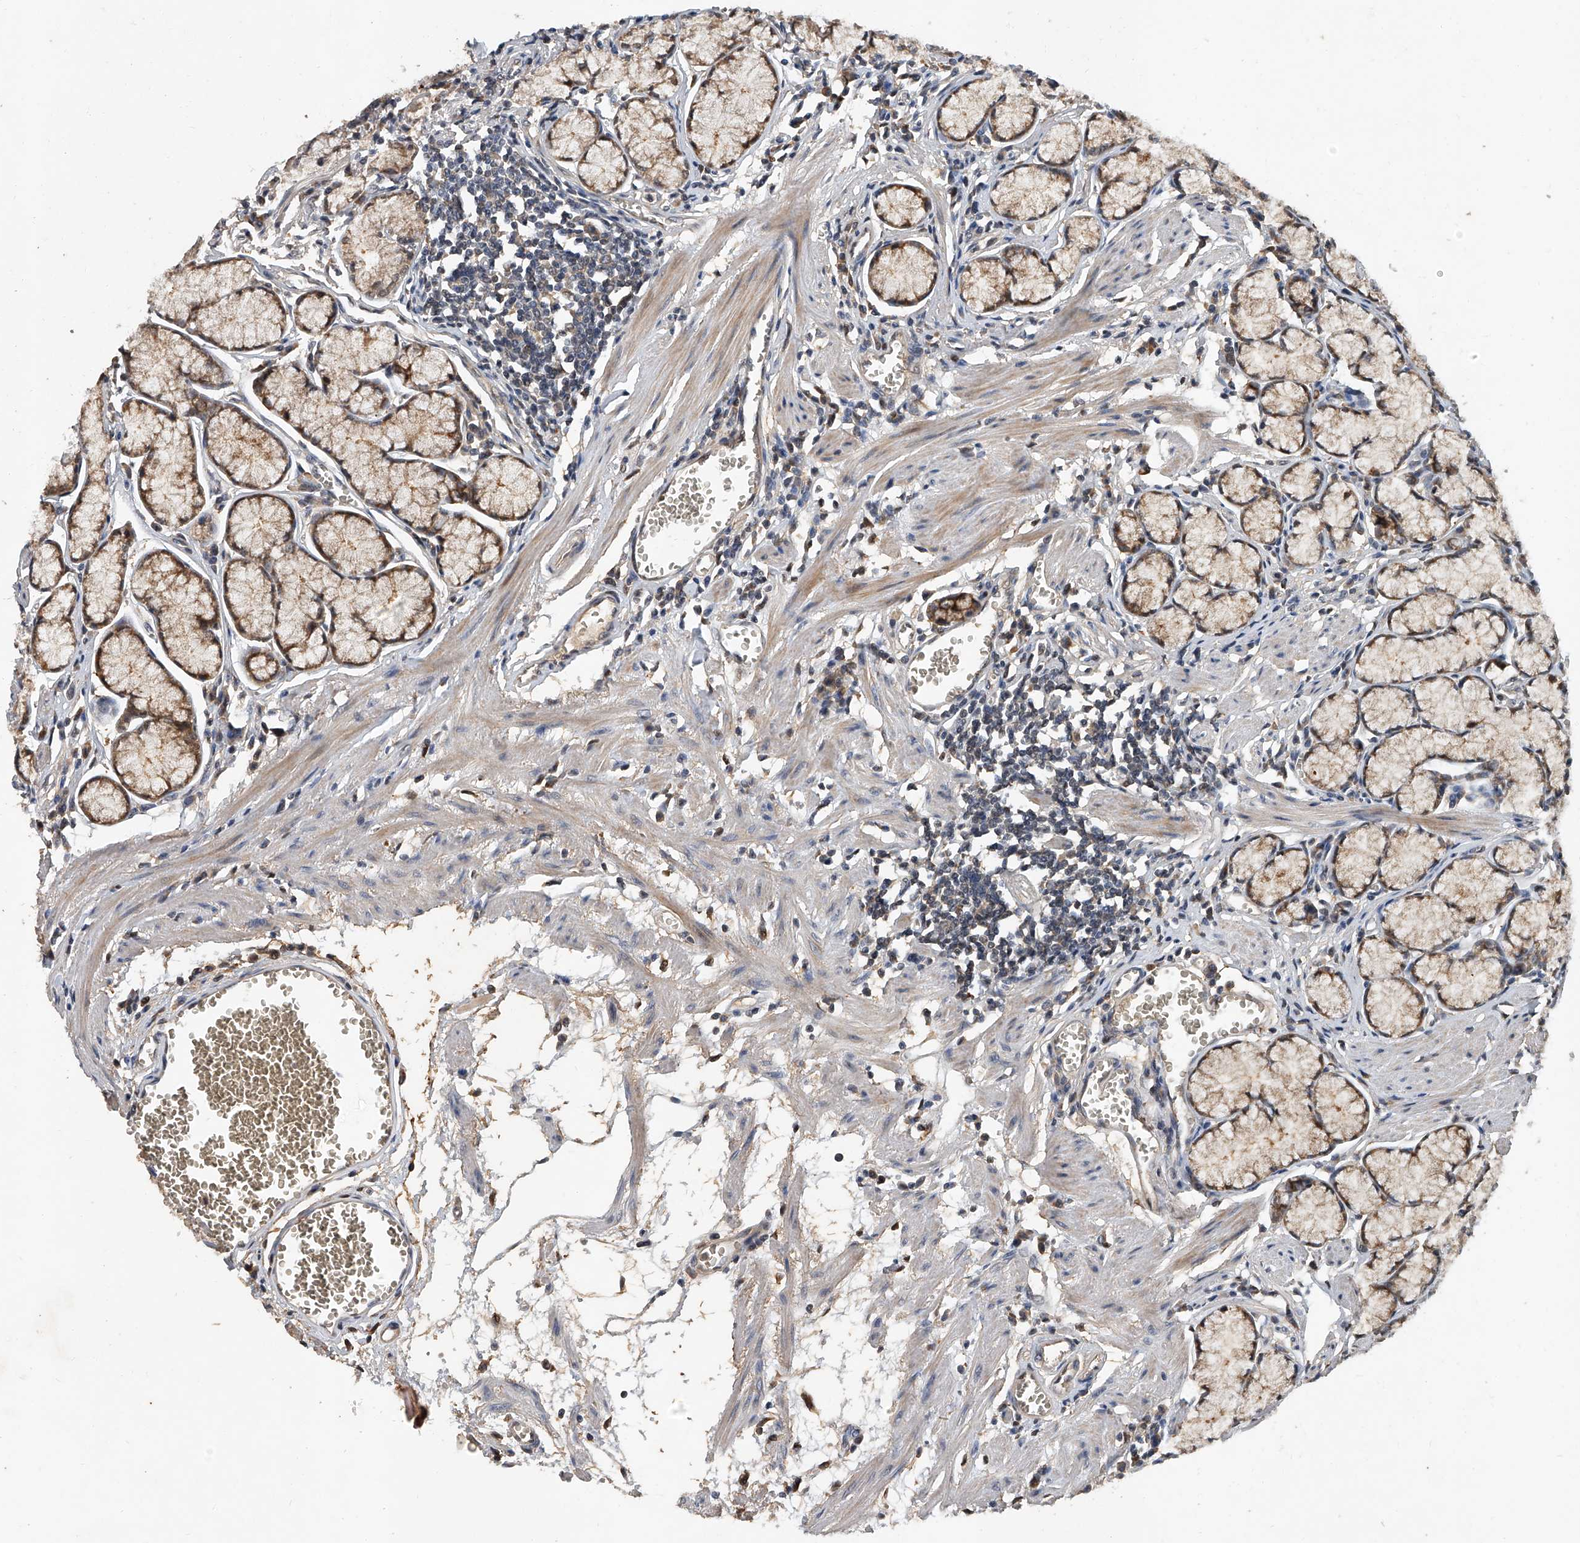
{"staining": {"intensity": "moderate", "quantity": ">75%", "location": "cytoplasmic/membranous,nuclear"}, "tissue": "stomach", "cell_type": "Glandular cells", "image_type": "normal", "snomed": [{"axis": "morphology", "description": "Normal tissue, NOS"}, {"axis": "topography", "description": "Stomach"}], "caption": "A brown stain shows moderate cytoplasmic/membranous,nuclear staining of a protein in glandular cells of benign human stomach. The protein is stained brown, and the nuclei are stained in blue (DAB IHC with brightfield microscopy, high magnification).", "gene": "JAG2", "patient": {"sex": "male", "age": 55}}